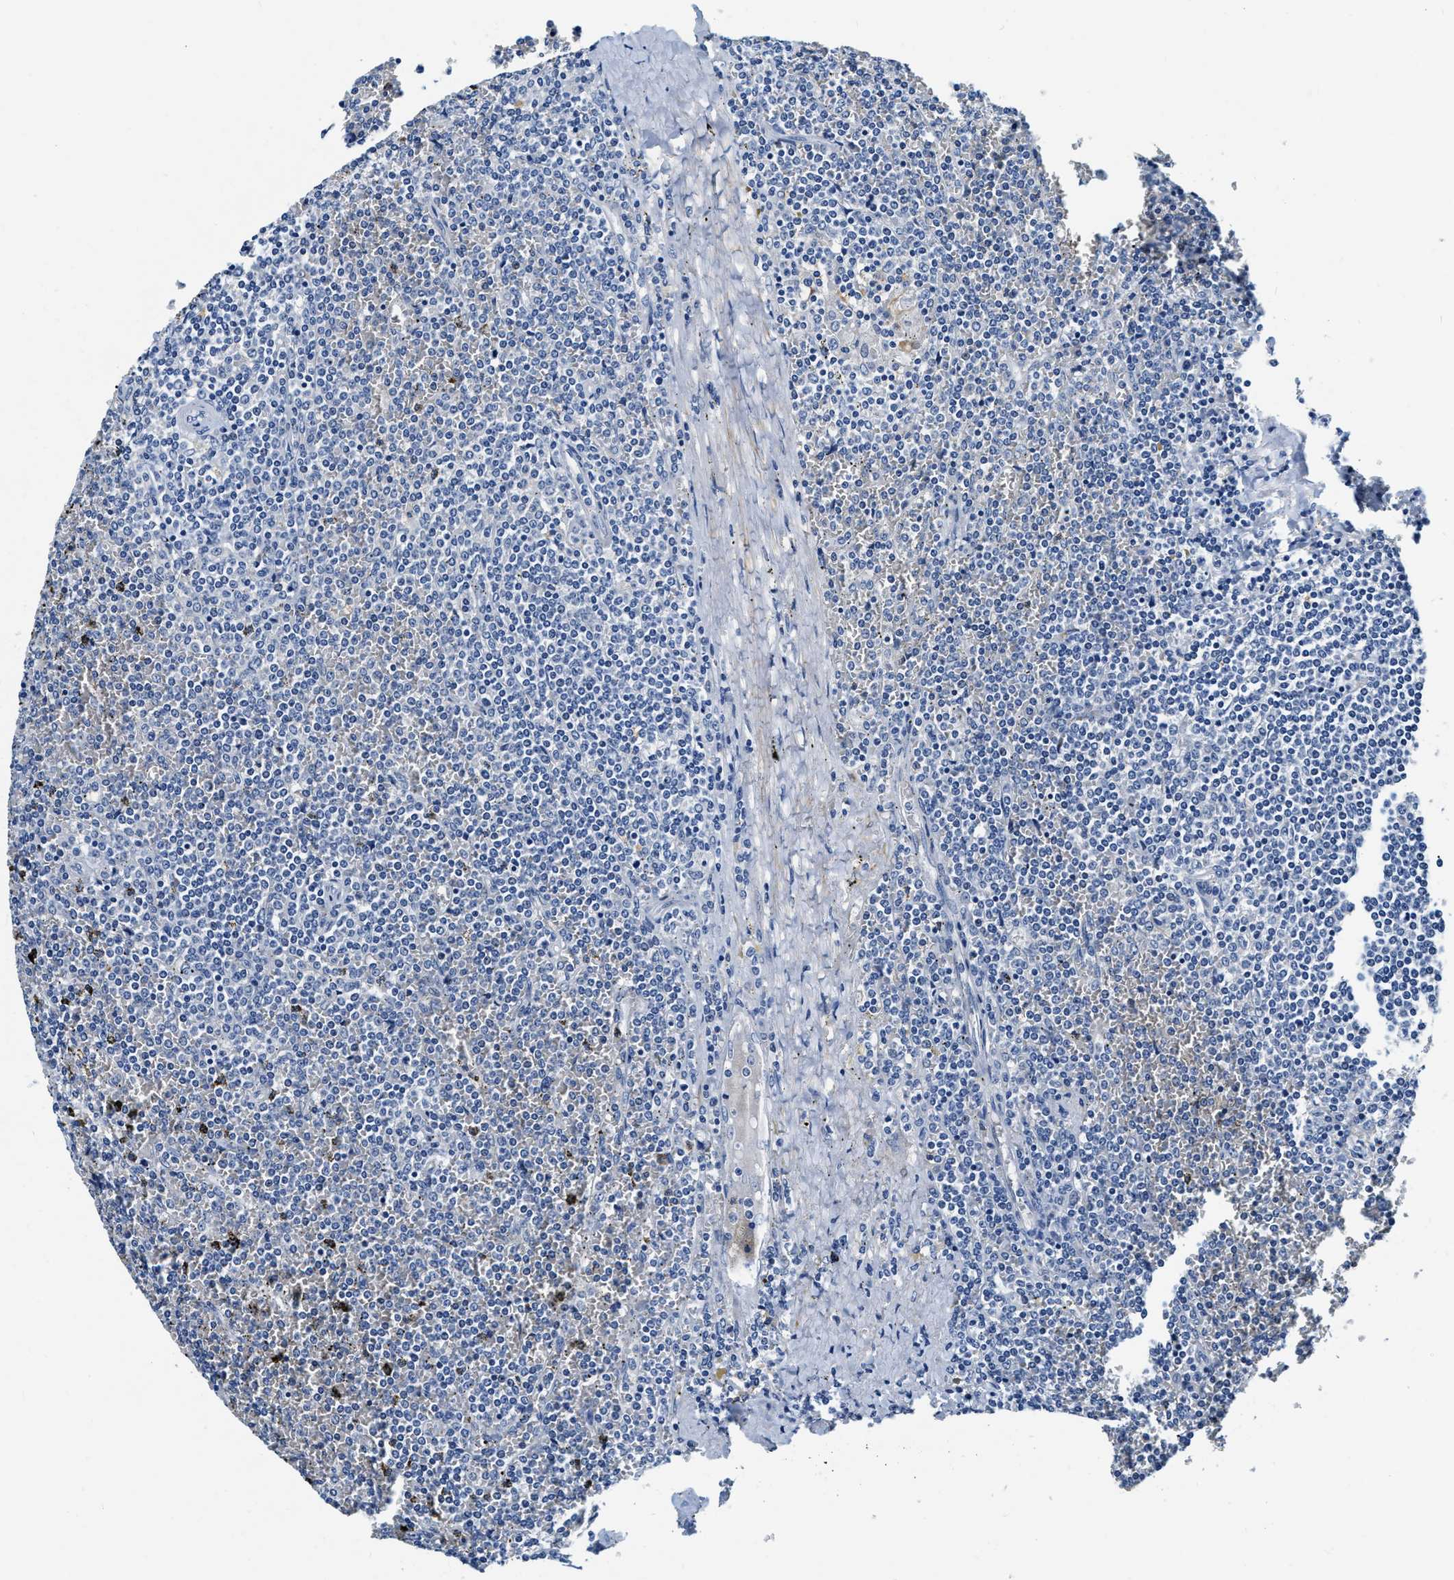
{"staining": {"intensity": "negative", "quantity": "none", "location": "none"}, "tissue": "lymphoma", "cell_type": "Tumor cells", "image_type": "cancer", "snomed": [{"axis": "morphology", "description": "Malignant lymphoma, non-Hodgkin's type, Low grade"}, {"axis": "topography", "description": "Spleen"}], "caption": "Histopathology image shows no protein staining in tumor cells of low-grade malignant lymphoma, non-Hodgkin's type tissue.", "gene": "EIF2AK2", "patient": {"sex": "female", "age": 19}}